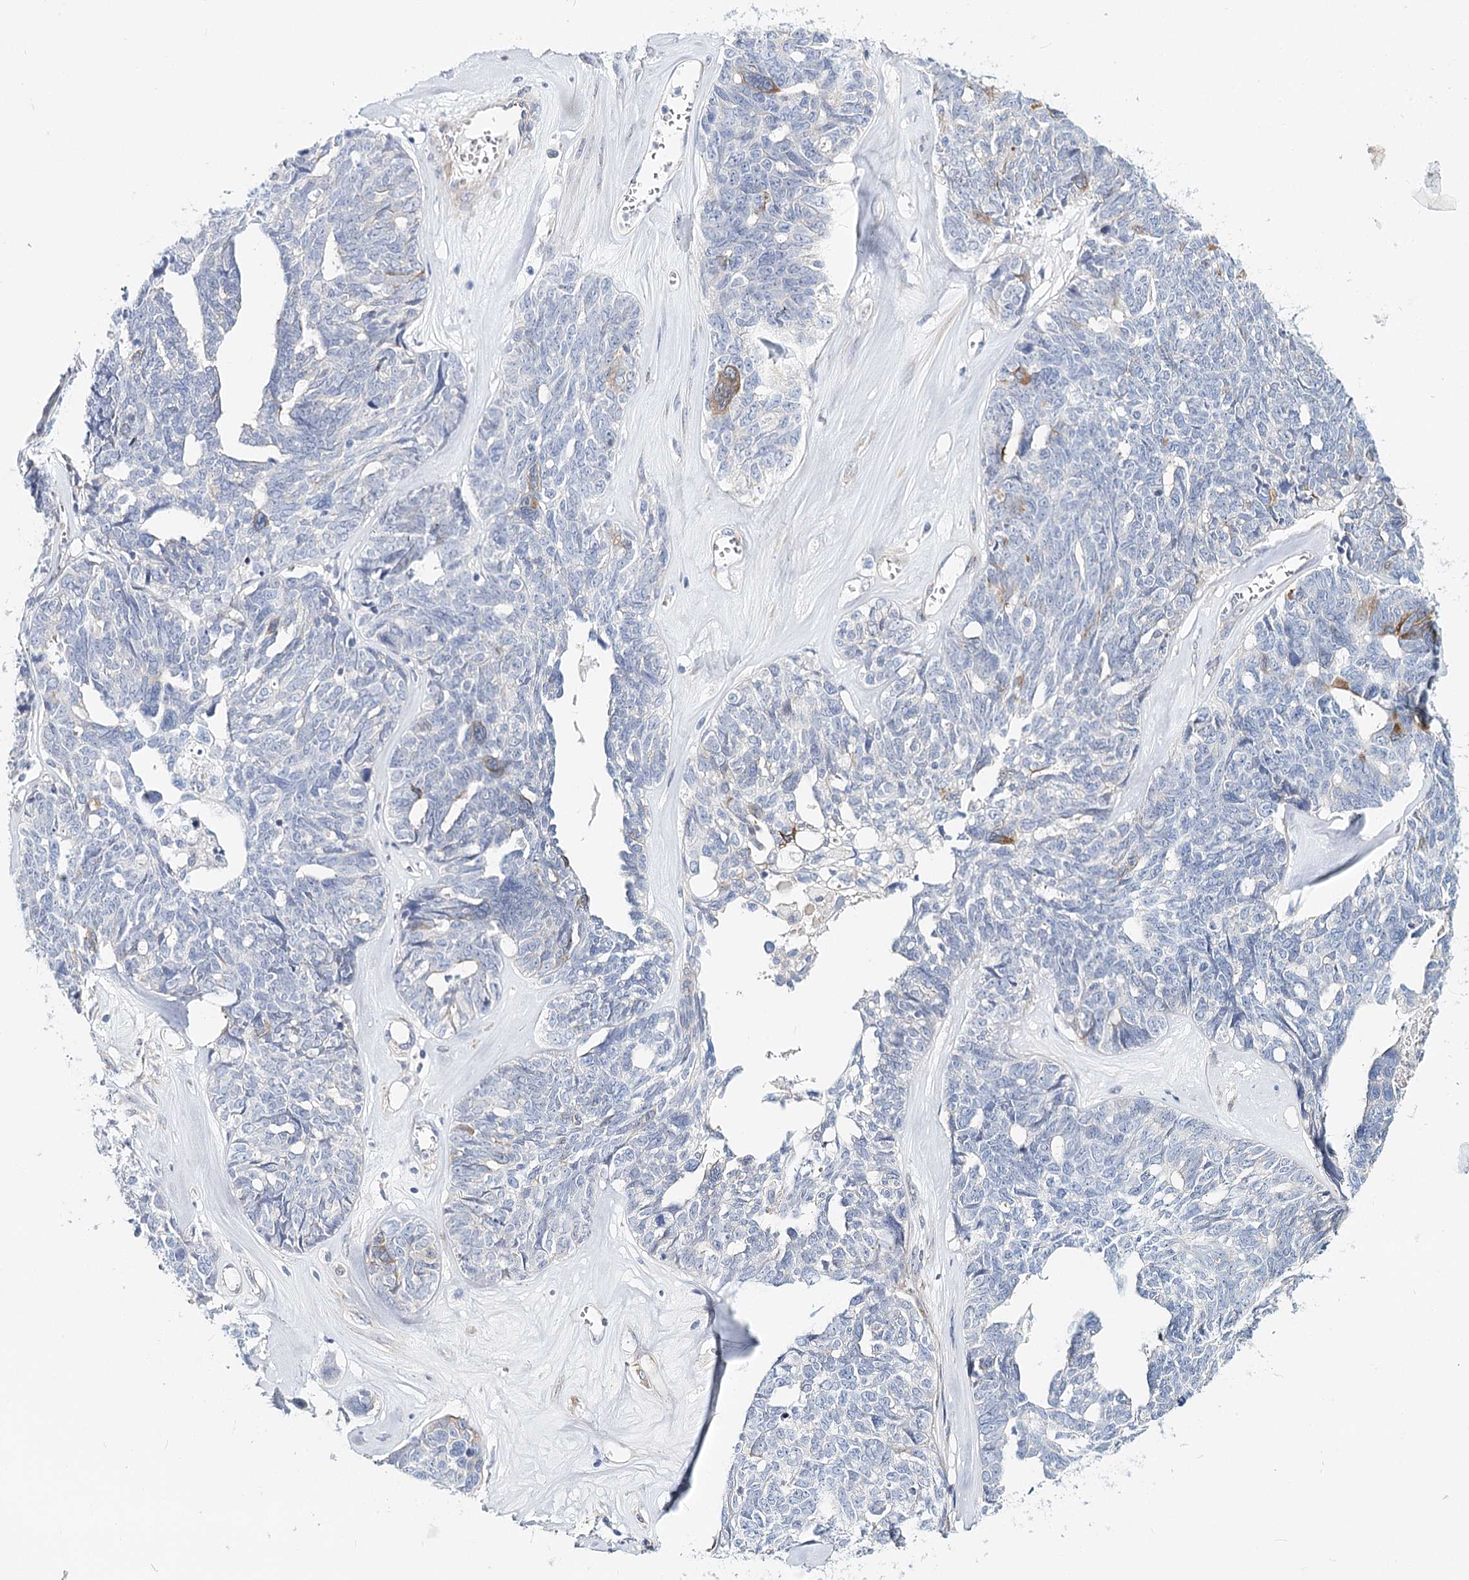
{"staining": {"intensity": "negative", "quantity": "none", "location": "none"}, "tissue": "ovarian cancer", "cell_type": "Tumor cells", "image_type": "cancer", "snomed": [{"axis": "morphology", "description": "Cystadenocarcinoma, serous, NOS"}, {"axis": "topography", "description": "Ovary"}], "caption": "DAB immunohistochemical staining of serous cystadenocarcinoma (ovarian) exhibits no significant positivity in tumor cells. (Stains: DAB immunohistochemistry with hematoxylin counter stain, Microscopy: brightfield microscopy at high magnification).", "gene": "TEX12", "patient": {"sex": "female", "age": 79}}